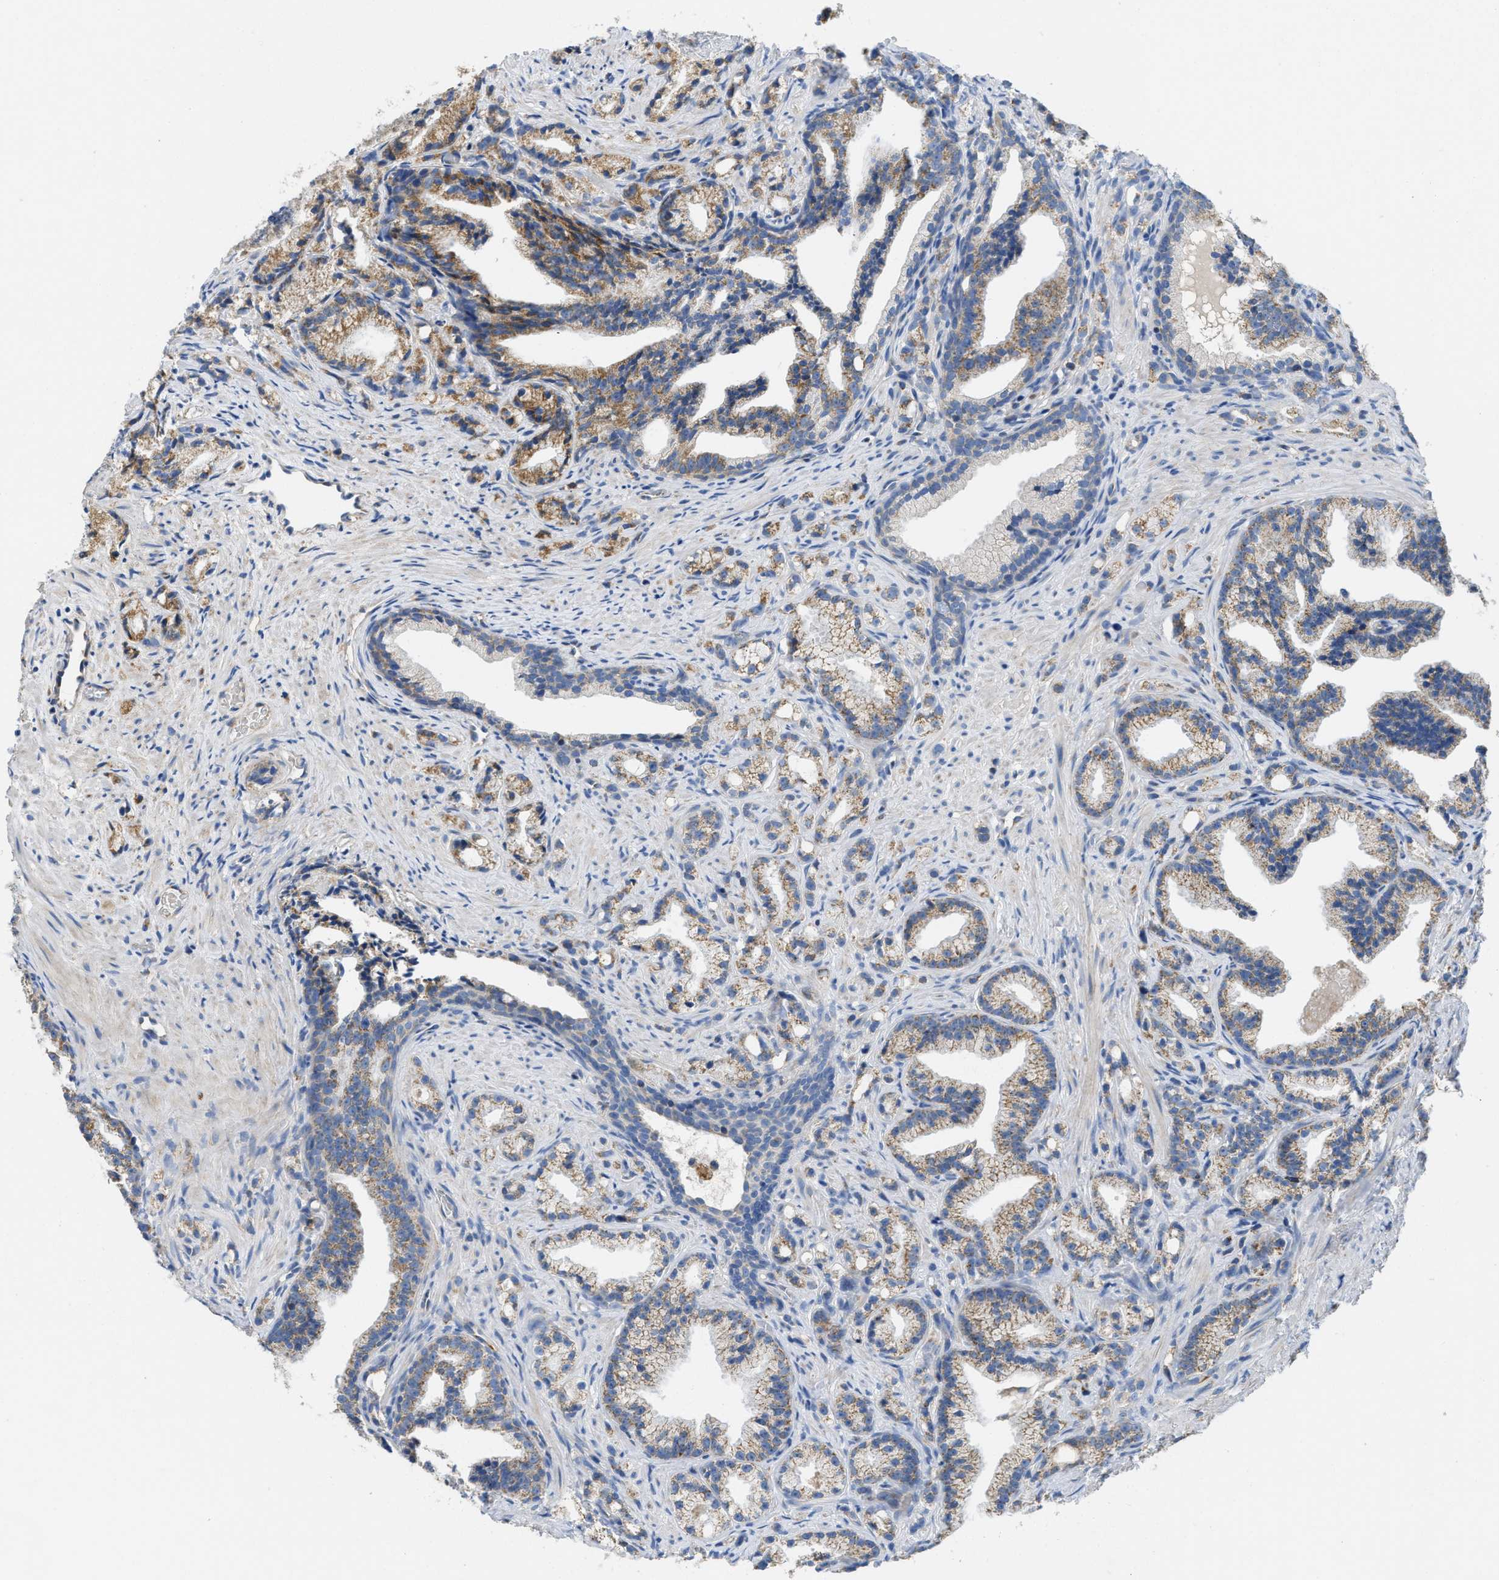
{"staining": {"intensity": "moderate", "quantity": "25%-75%", "location": "cytoplasmic/membranous"}, "tissue": "prostate cancer", "cell_type": "Tumor cells", "image_type": "cancer", "snomed": [{"axis": "morphology", "description": "Adenocarcinoma, Low grade"}, {"axis": "topography", "description": "Prostate"}], "caption": "Low-grade adenocarcinoma (prostate) tissue reveals moderate cytoplasmic/membranous positivity in approximately 25%-75% of tumor cells, visualized by immunohistochemistry.", "gene": "SLC25A13", "patient": {"sex": "male", "age": 89}}